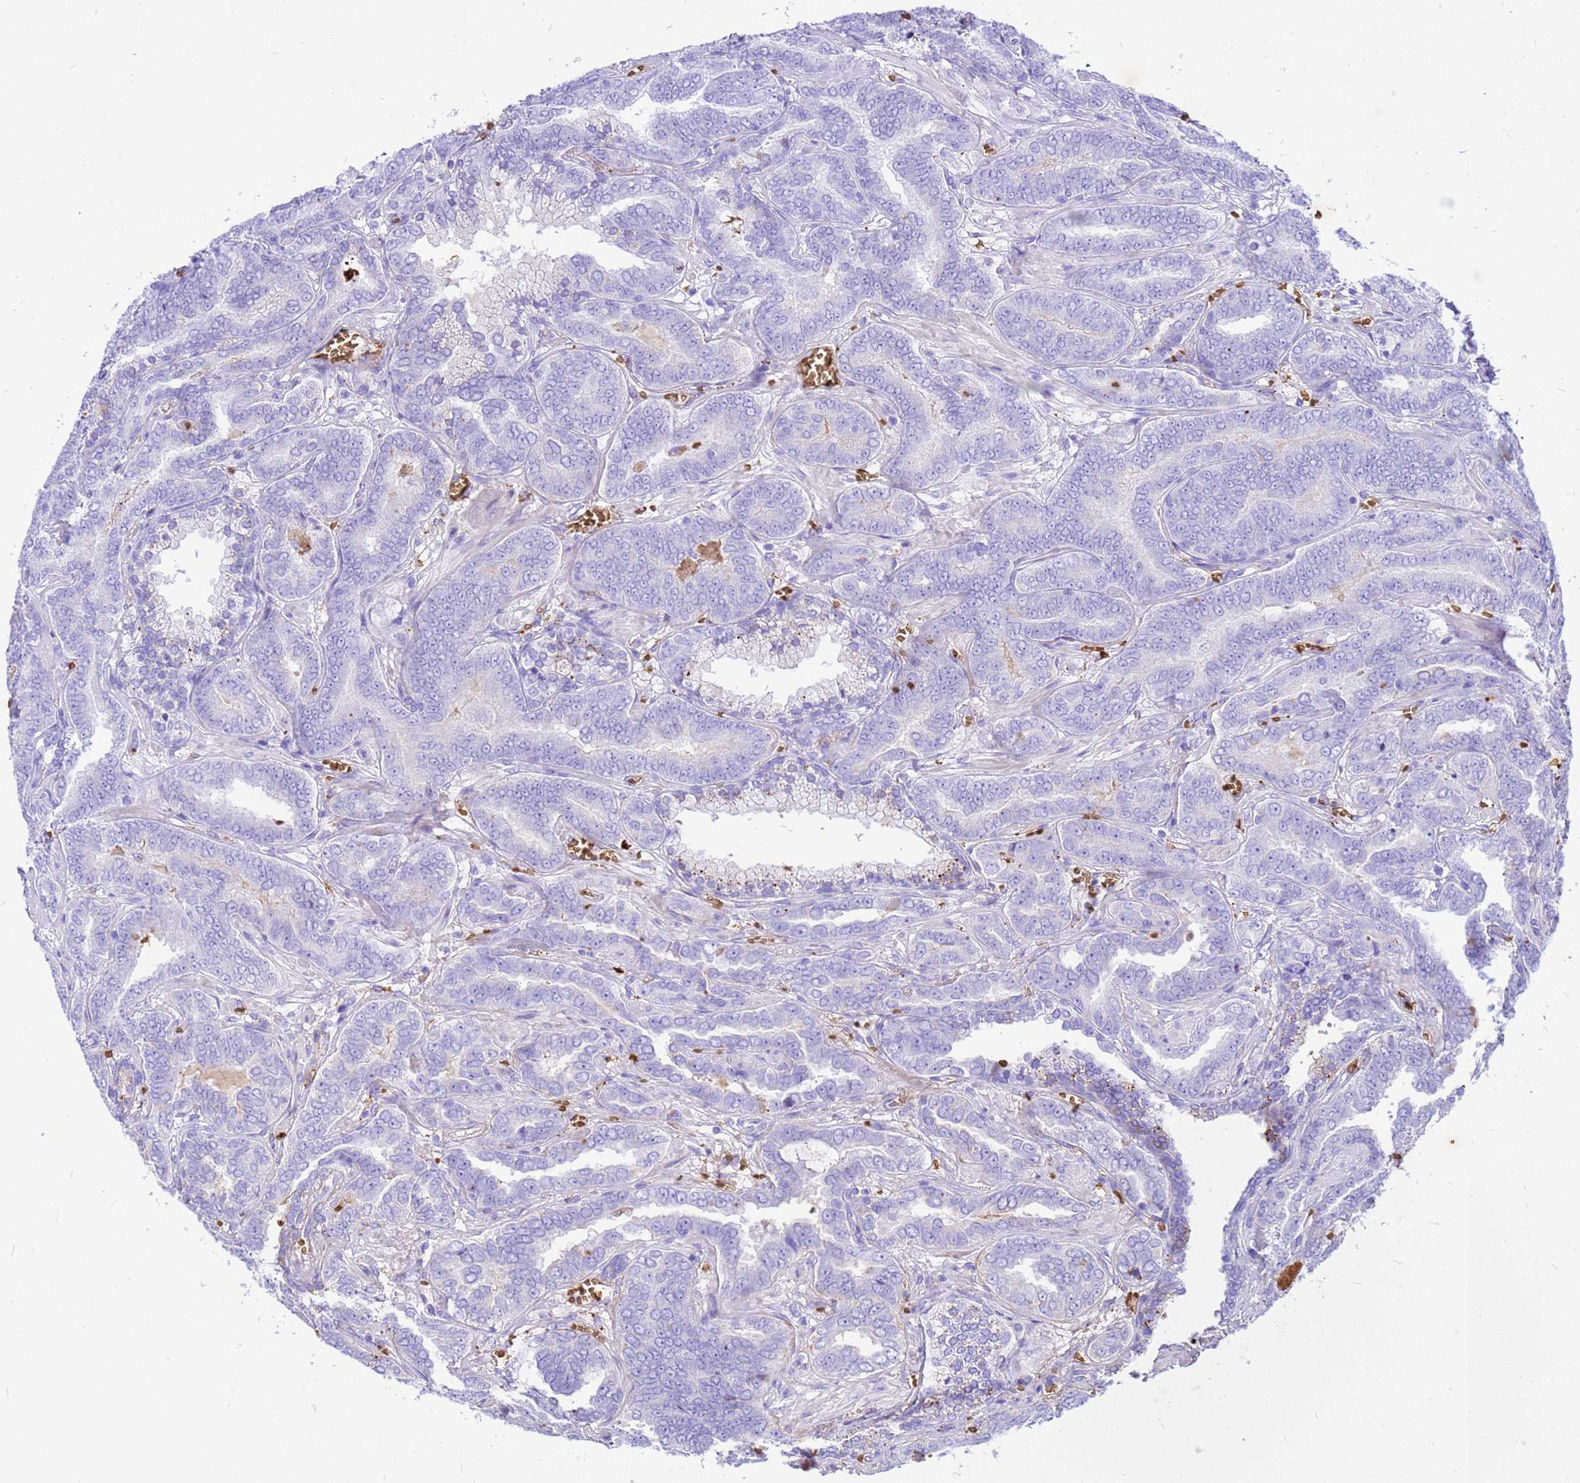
{"staining": {"intensity": "negative", "quantity": "none", "location": "none"}, "tissue": "prostate cancer", "cell_type": "Tumor cells", "image_type": "cancer", "snomed": [{"axis": "morphology", "description": "Adenocarcinoma, High grade"}, {"axis": "topography", "description": "Prostate"}], "caption": "Immunohistochemistry (IHC) histopathology image of neoplastic tissue: human prostate cancer stained with DAB (3,3'-diaminobenzidine) shows no significant protein expression in tumor cells. Brightfield microscopy of immunohistochemistry stained with DAB (brown) and hematoxylin (blue), captured at high magnification.", "gene": "HBA2", "patient": {"sex": "male", "age": 67}}